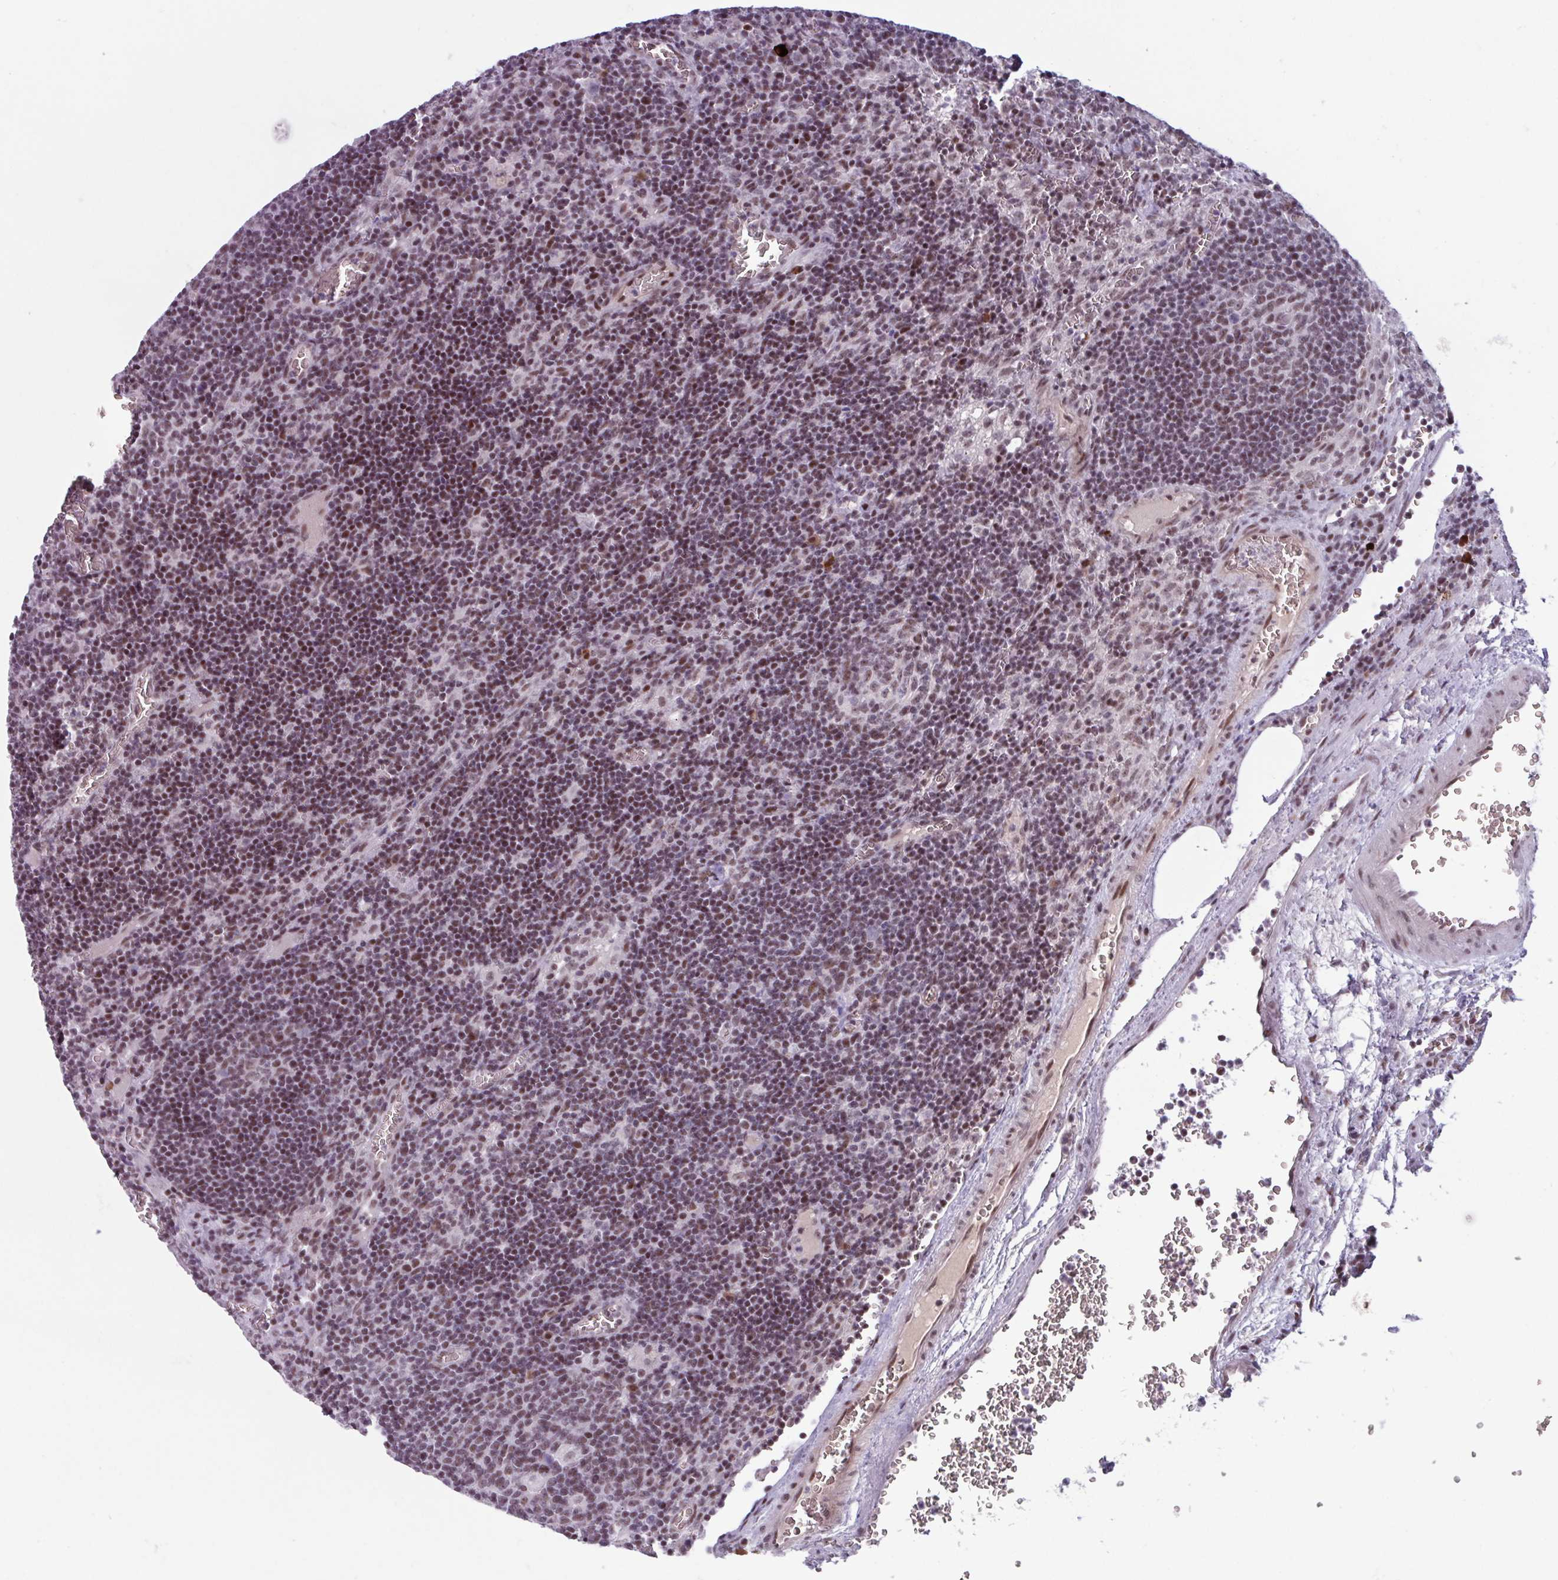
{"staining": {"intensity": "moderate", "quantity": "25%-75%", "location": "nuclear"}, "tissue": "lymph node", "cell_type": "Germinal center cells", "image_type": "normal", "snomed": [{"axis": "morphology", "description": "Normal tissue, NOS"}, {"axis": "topography", "description": "Lymph node"}], "caption": "Immunohistochemistry of normal human lymph node displays medium levels of moderate nuclear positivity in about 25%-75% of germinal center cells.", "gene": "ZNF575", "patient": {"sex": "male", "age": 50}}